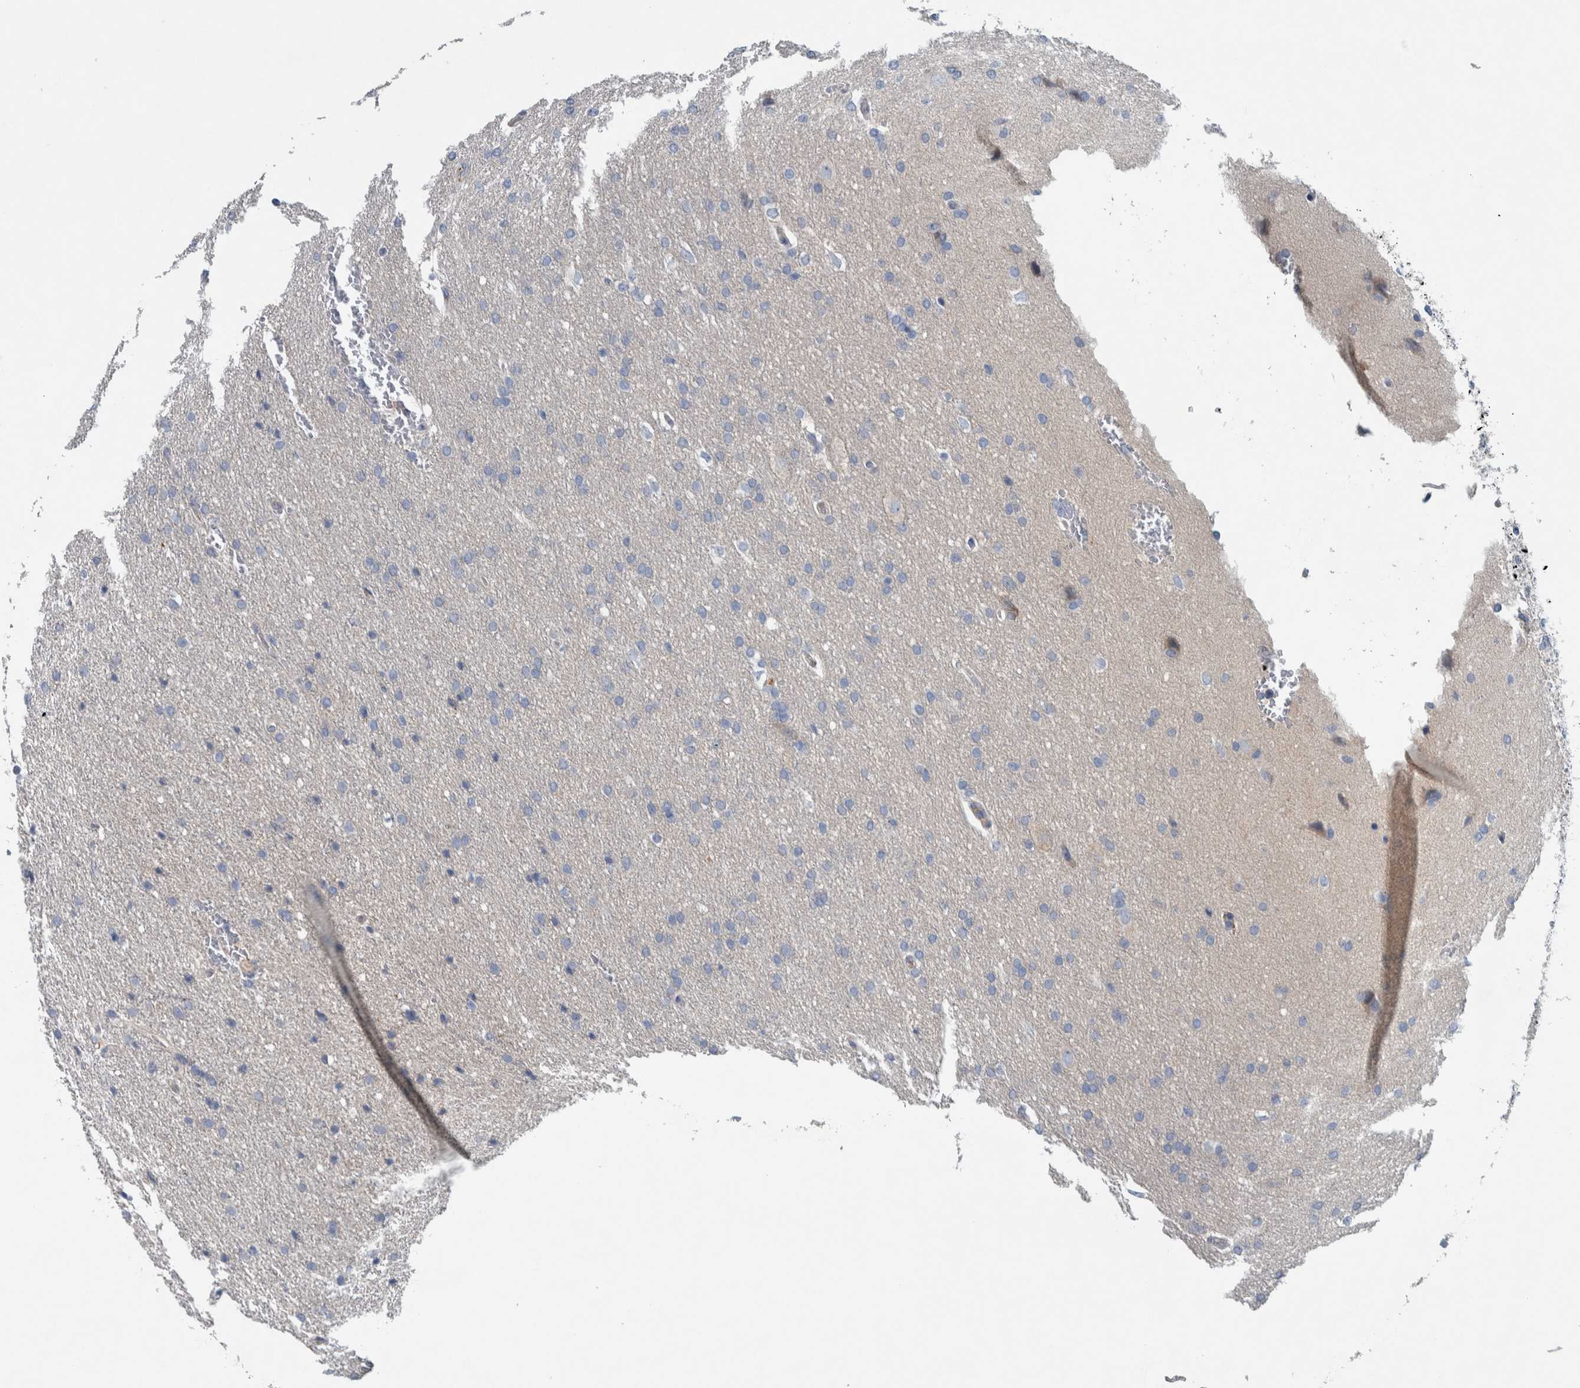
{"staining": {"intensity": "negative", "quantity": "none", "location": "none"}, "tissue": "glioma", "cell_type": "Tumor cells", "image_type": "cancer", "snomed": [{"axis": "morphology", "description": "Glioma, malignant, Low grade"}, {"axis": "topography", "description": "Brain"}], "caption": "Immunohistochemistry of glioma demonstrates no positivity in tumor cells. (DAB immunohistochemistry, high magnification).", "gene": "SERPINC1", "patient": {"sex": "female", "age": 37}}